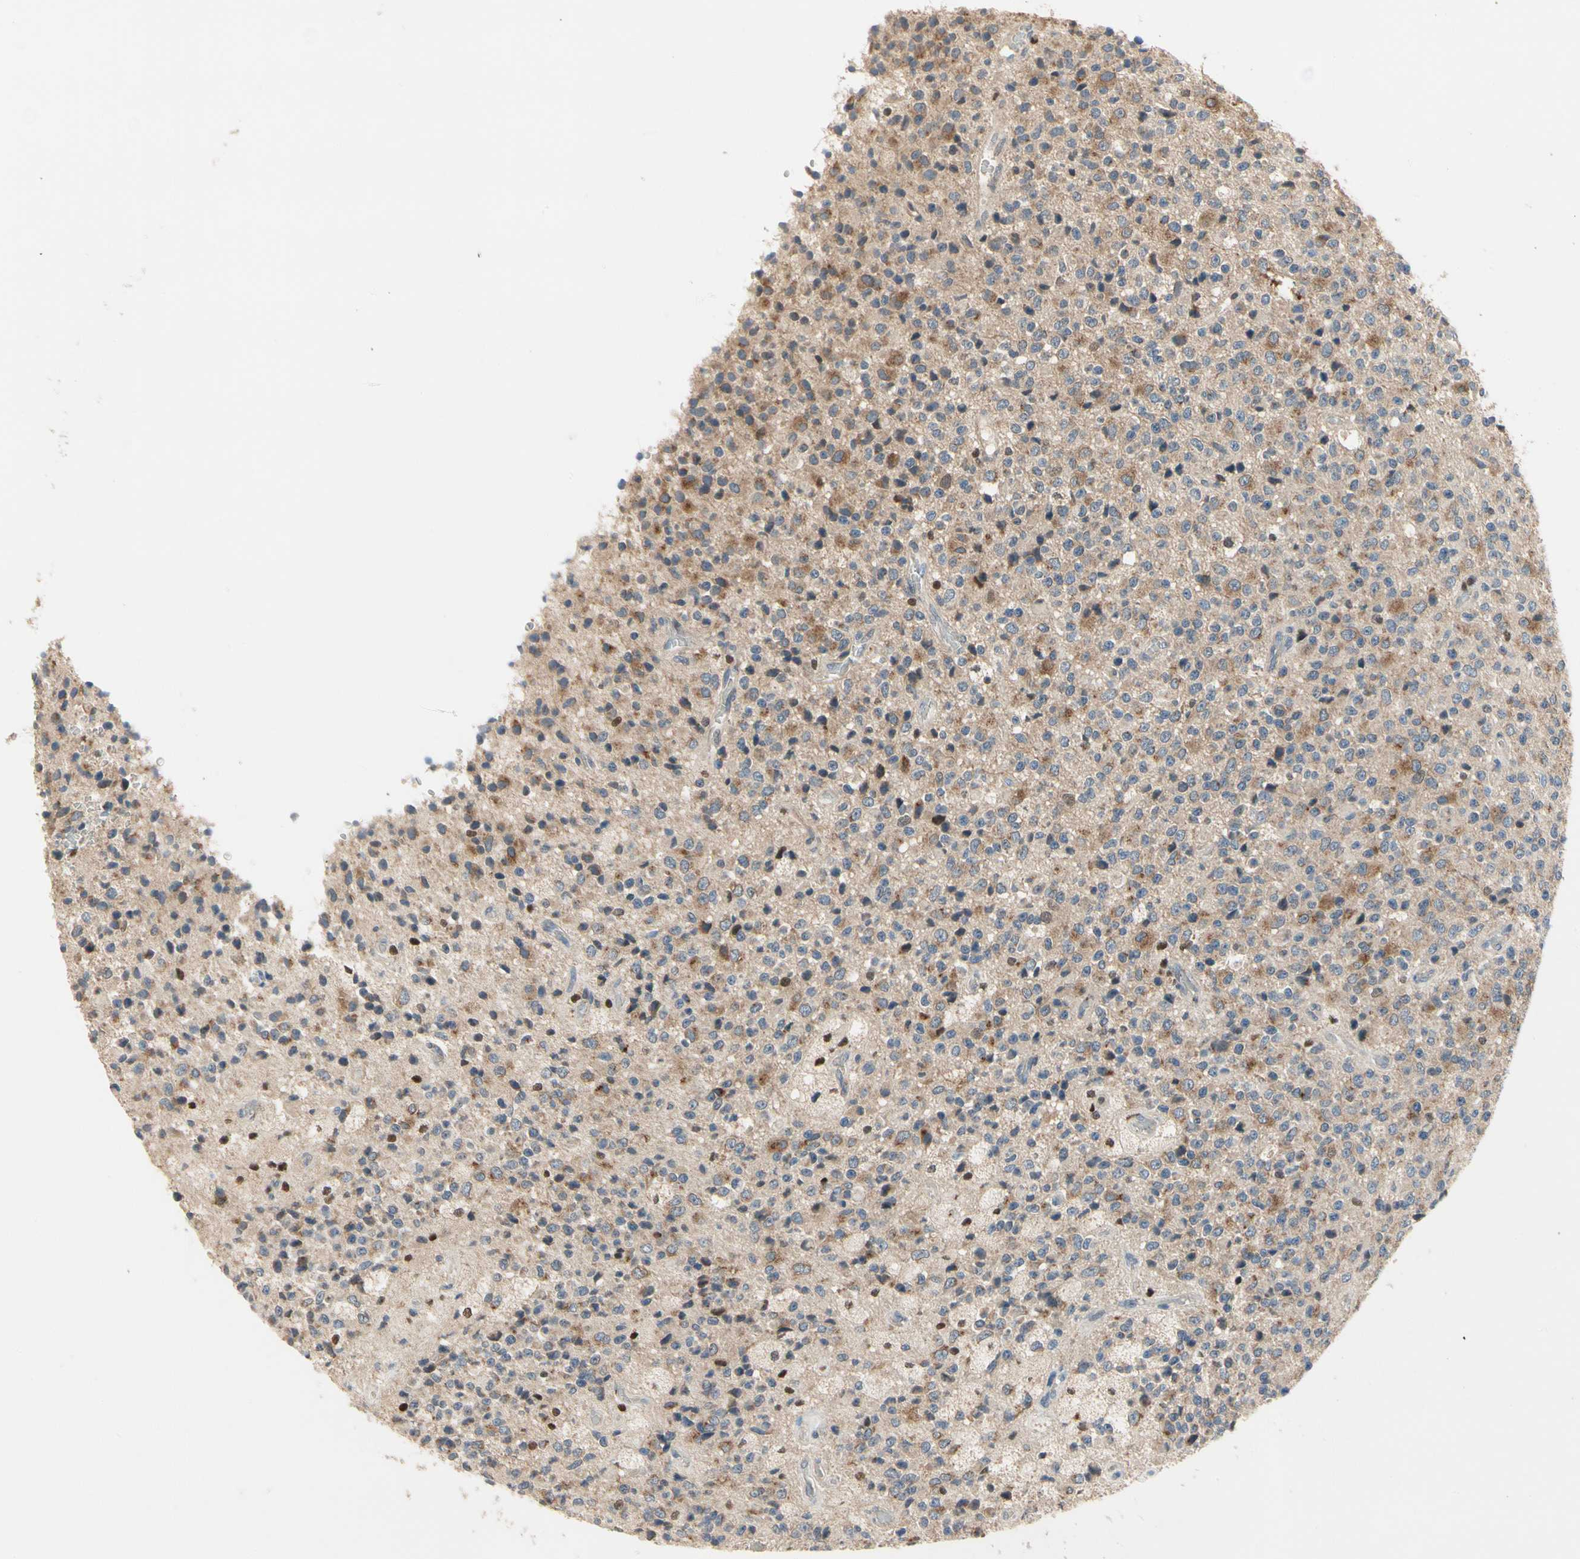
{"staining": {"intensity": "moderate", "quantity": "<25%", "location": "cytoplasmic/membranous,nuclear"}, "tissue": "glioma", "cell_type": "Tumor cells", "image_type": "cancer", "snomed": [{"axis": "morphology", "description": "Glioma, malignant, High grade"}, {"axis": "topography", "description": "pancreas cauda"}], "caption": "This is a micrograph of immunohistochemistry (IHC) staining of glioma, which shows moderate staining in the cytoplasmic/membranous and nuclear of tumor cells.", "gene": "CGREF1", "patient": {"sex": "male", "age": 60}}